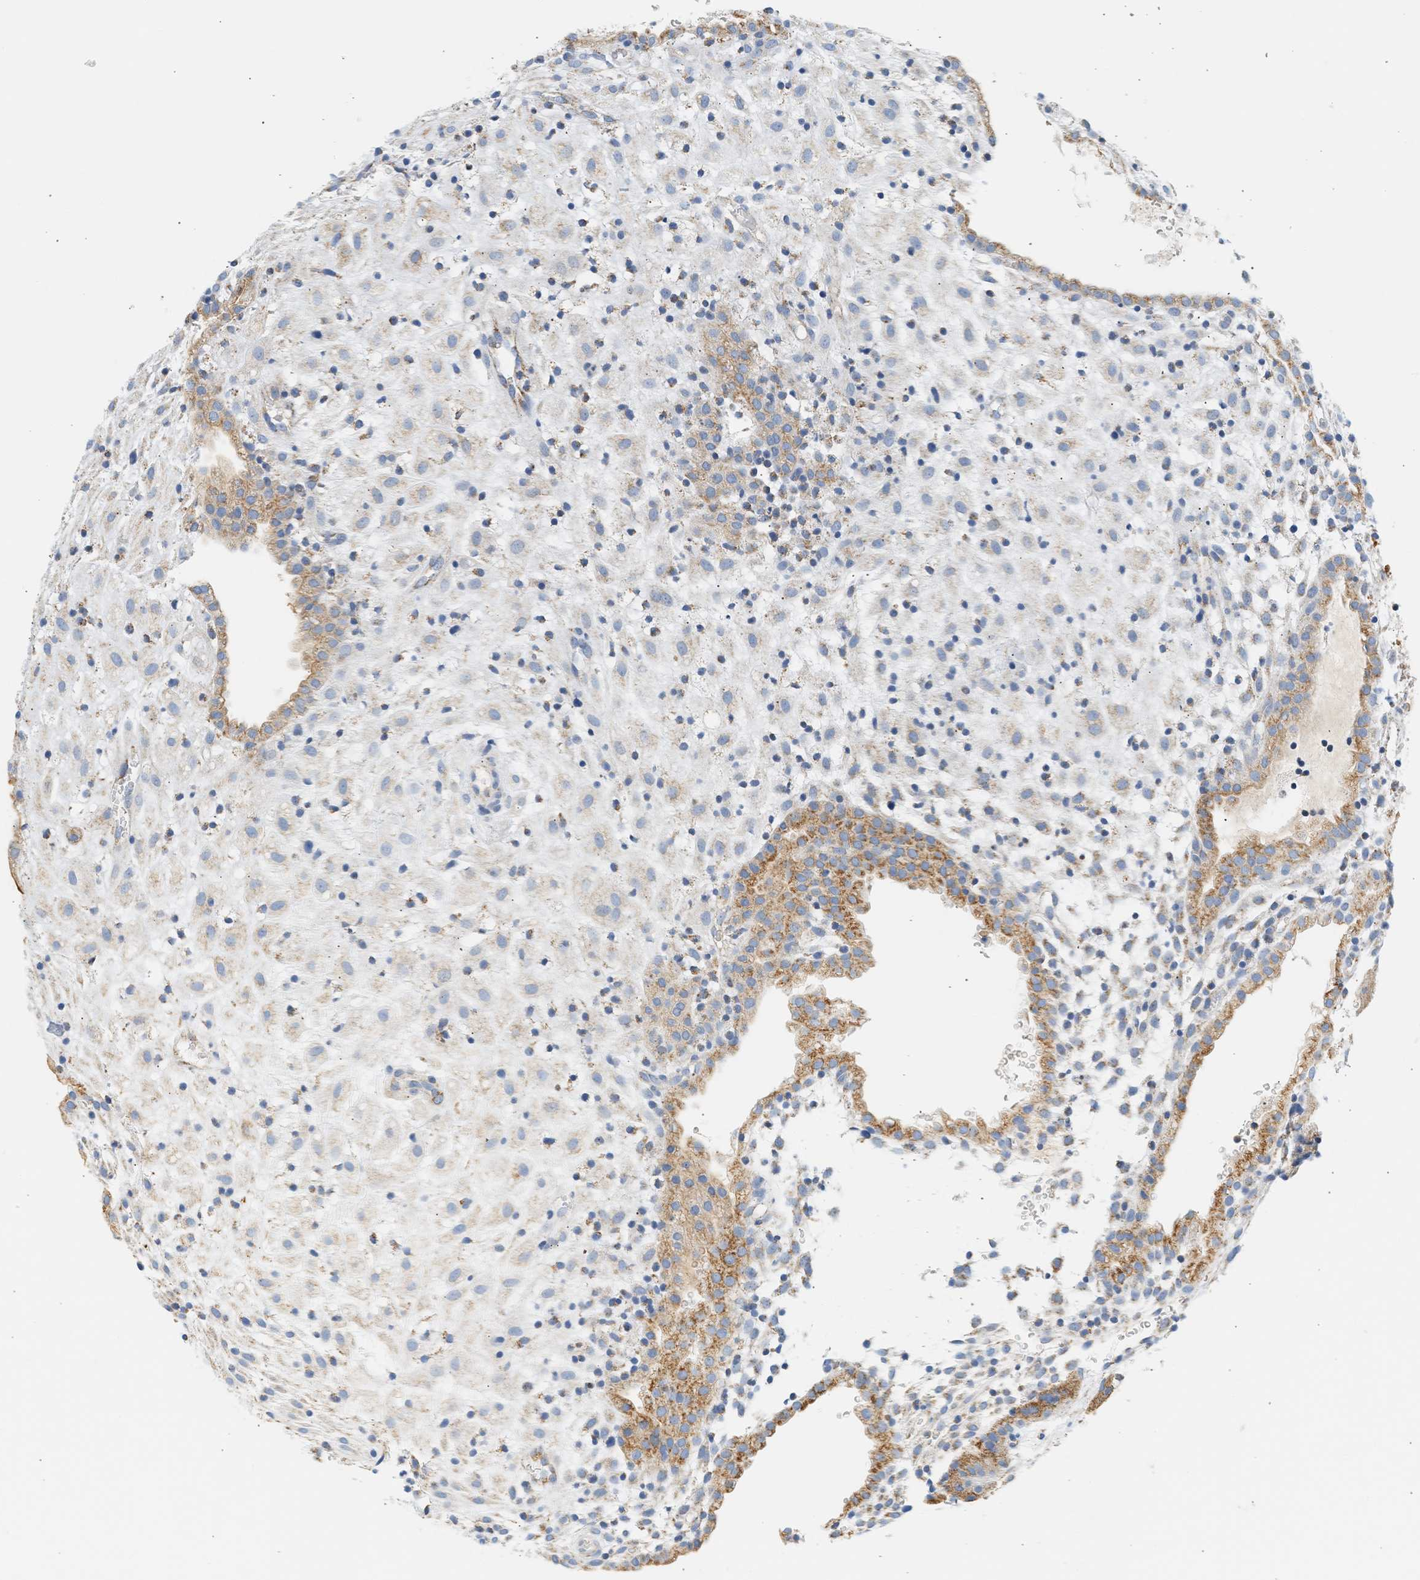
{"staining": {"intensity": "weak", "quantity": "<25%", "location": "cytoplasmic/membranous"}, "tissue": "placenta", "cell_type": "Decidual cells", "image_type": "normal", "snomed": [{"axis": "morphology", "description": "Normal tissue, NOS"}, {"axis": "topography", "description": "Placenta"}], "caption": "Decidual cells are negative for protein expression in normal human placenta. (Brightfield microscopy of DAB (3,3'-diaminobenzidine) immunohistochemistry (IHC) at high magnification).", "gene": "GRPEL2", "patient": {"sex": "female", "age": 18}}